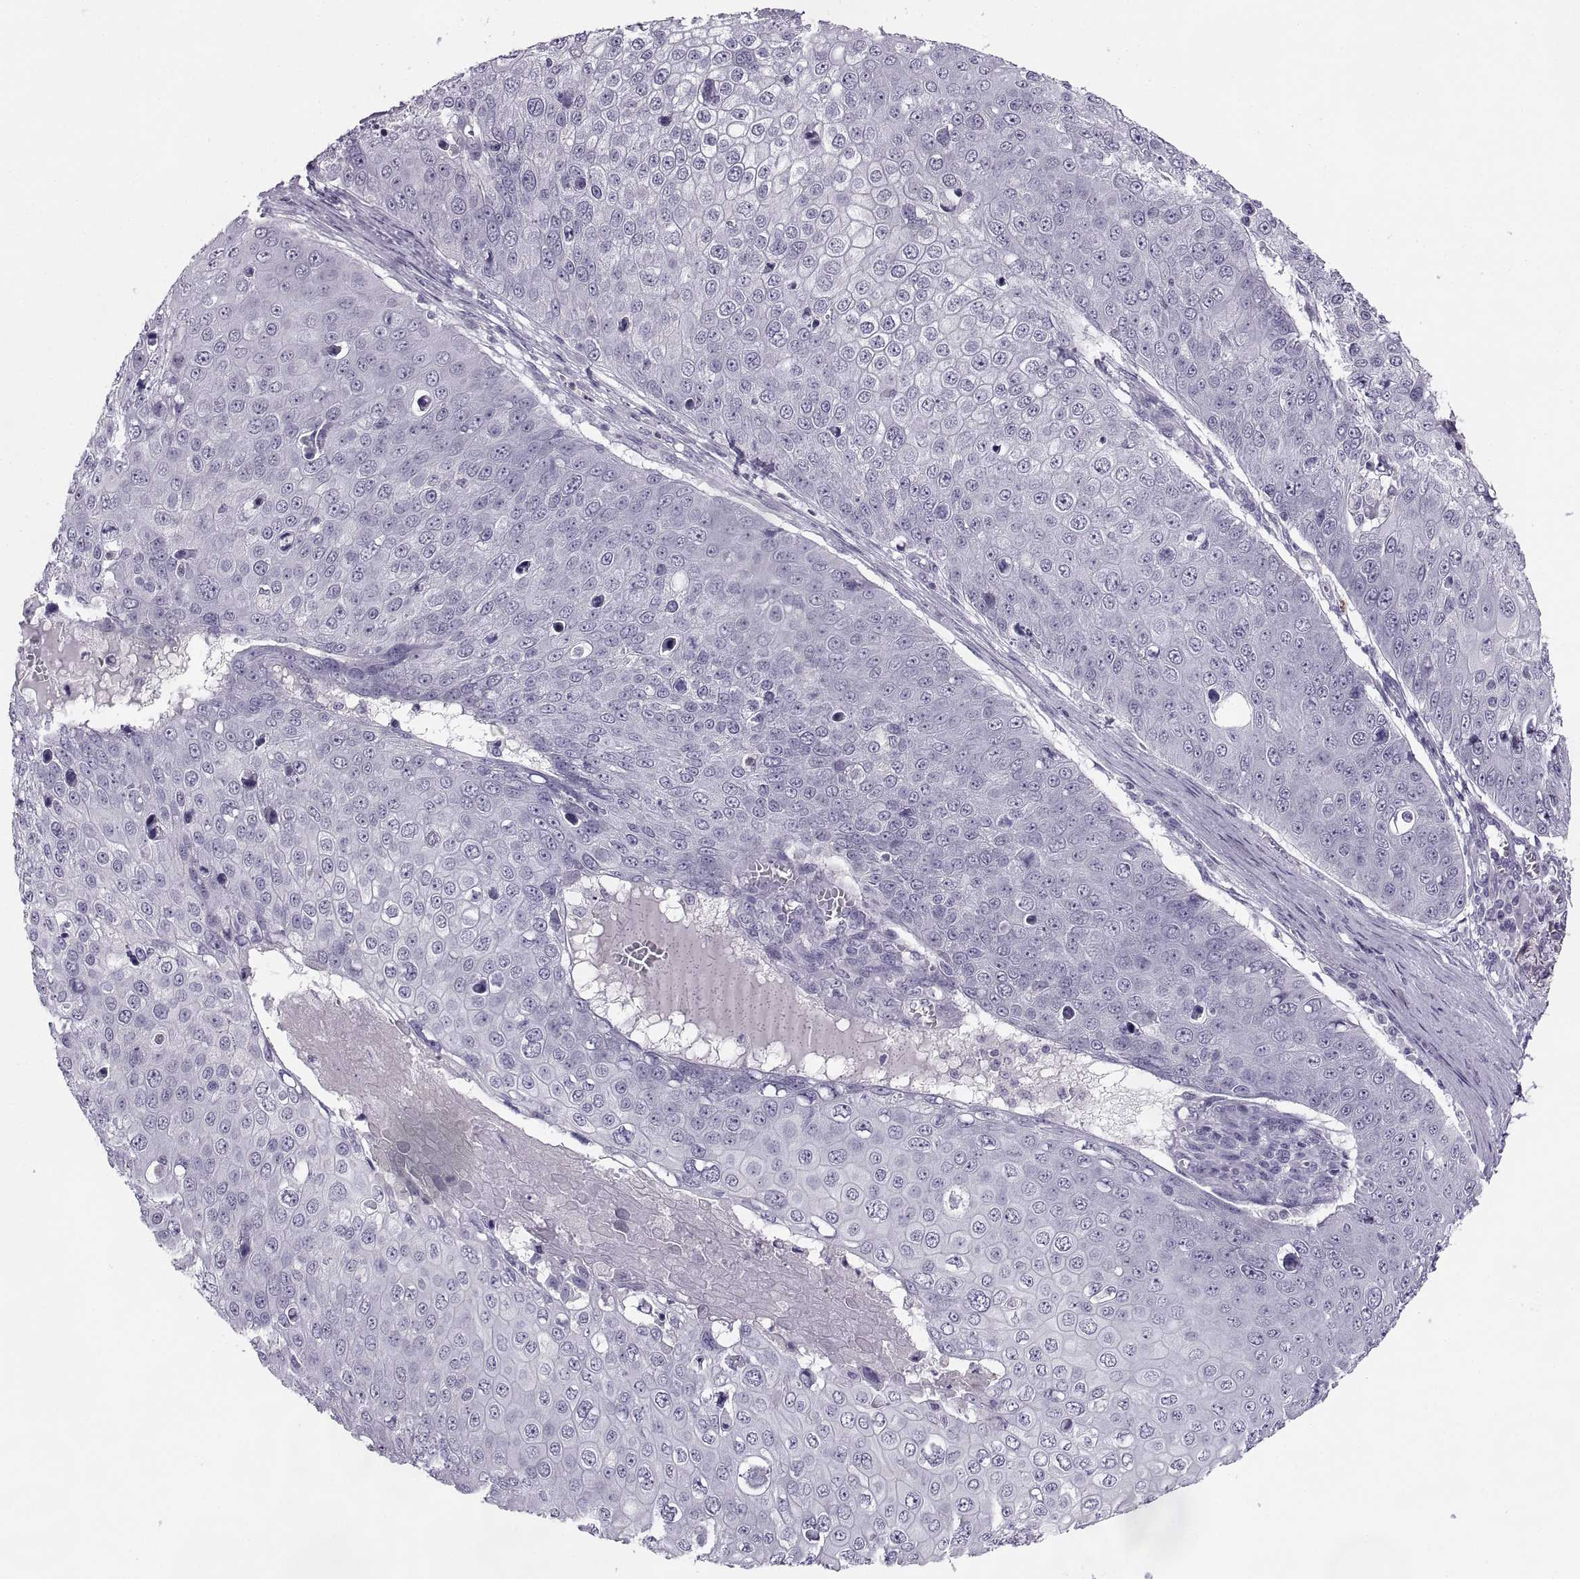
{"staining": {"intensity": "negative", "quantity": "none", "location": "none"}, "tissue": "skin cancer", "cell_type": "Tumor cells", "image_type": "cancer", "snomed": [{"axis": "morphology", "description": "Squamous cell carcinoma, NOS"}, {"axis": "topography", "description": "Skin"}], "caption": "Immunohistochemical staining of skin squamous cell carcinoma shows no significant expression in tumor cells. Nuclei are stained in blue.", "gene": "C3orf22", "patient": {"sex": "male", "age": 71}}